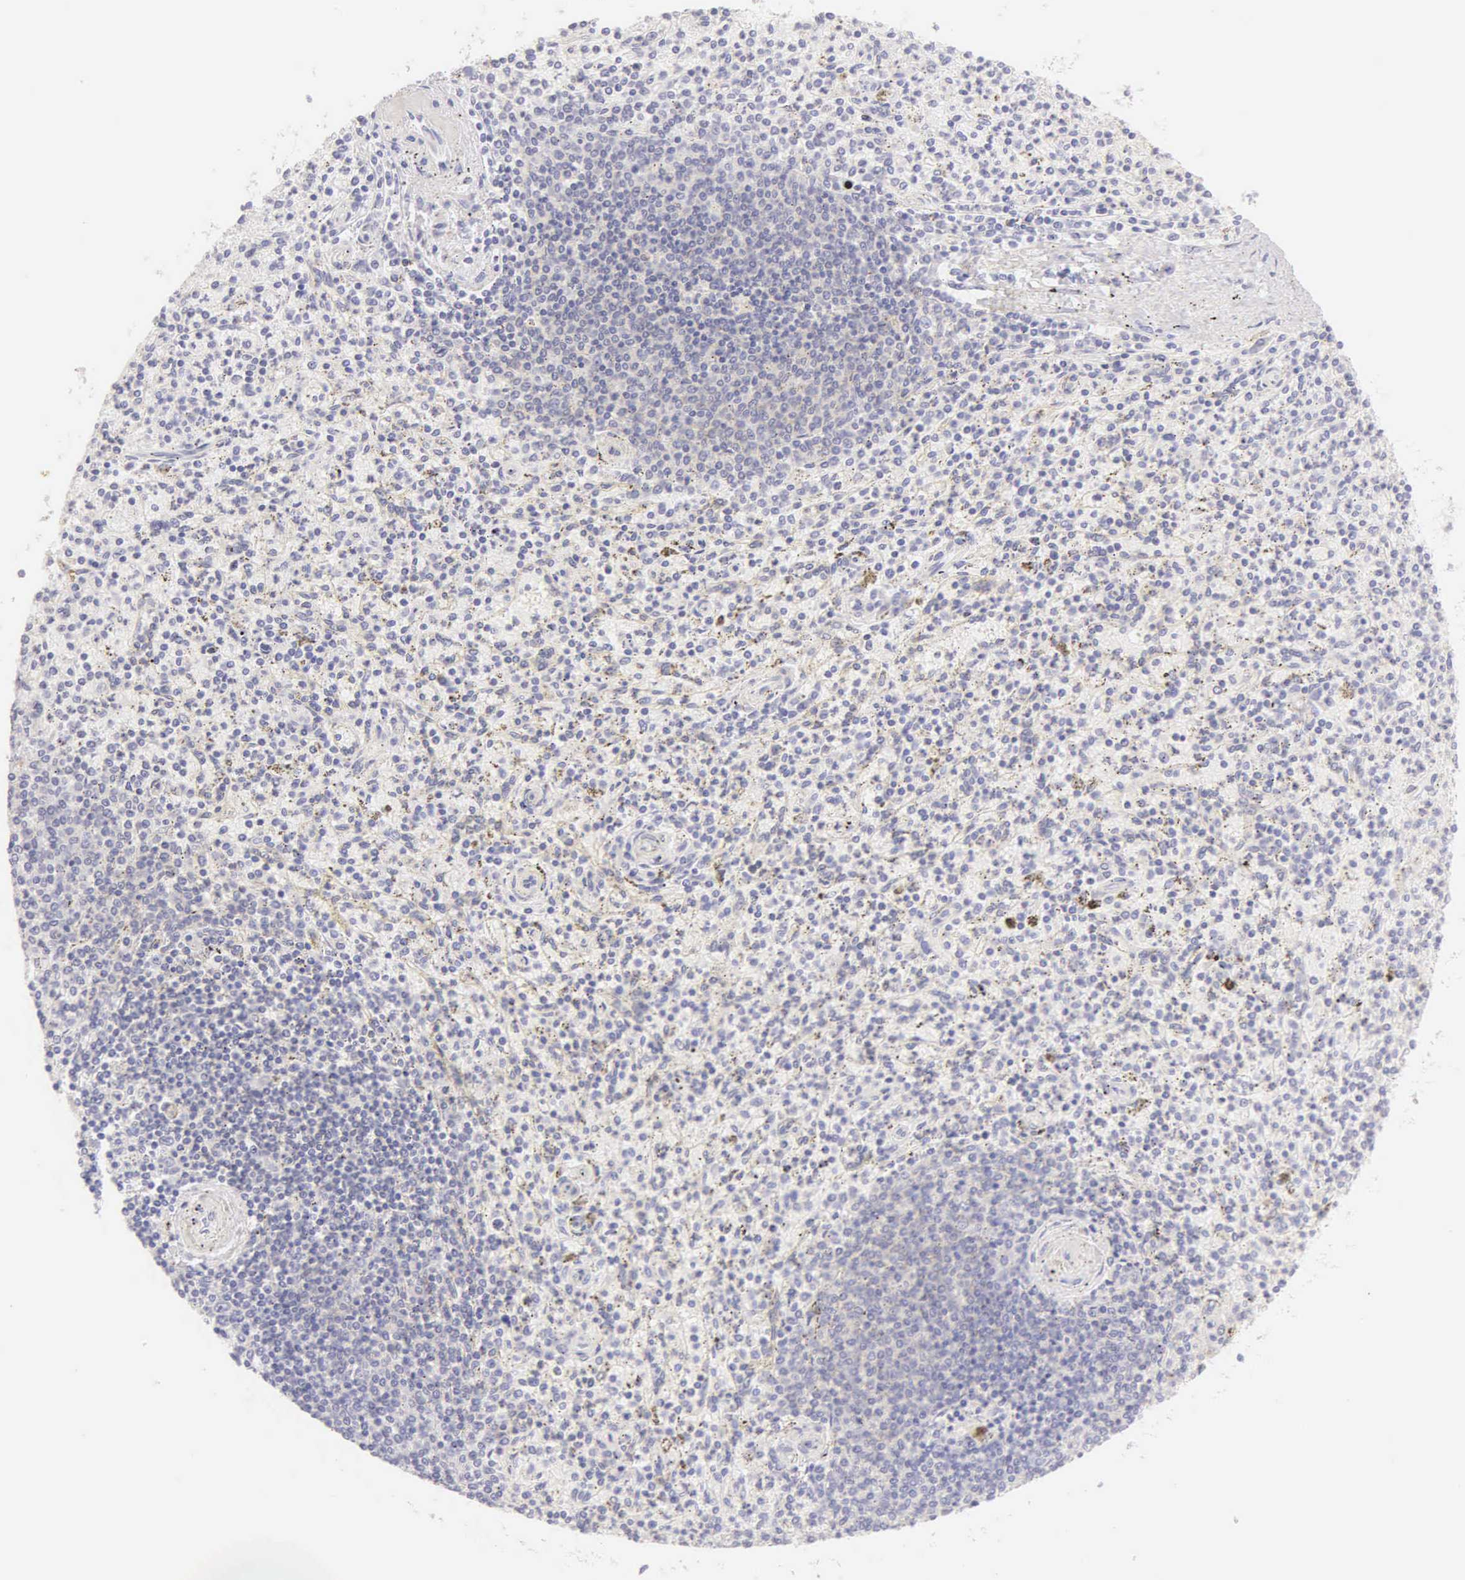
{"staining": {"intensity": "negative", "quantity": "none", "location": "none"}, "tissue": "spleen", "cell_type": "Cells in red pulp", "image_type": "normal", "snomed": [{"axis": "morphology", "description": "Normal tissue, NOS"}, {"axis": "topography", "description": "Spleen"}], "caption": "DAB (3,3'-diaminobenzidine) immunohistochemical staining of normal human spleen demonstrates no significant positivity in cells in red pulp.", "gene": "KRT14", "patient": {"sex": "male", "age": 72}}